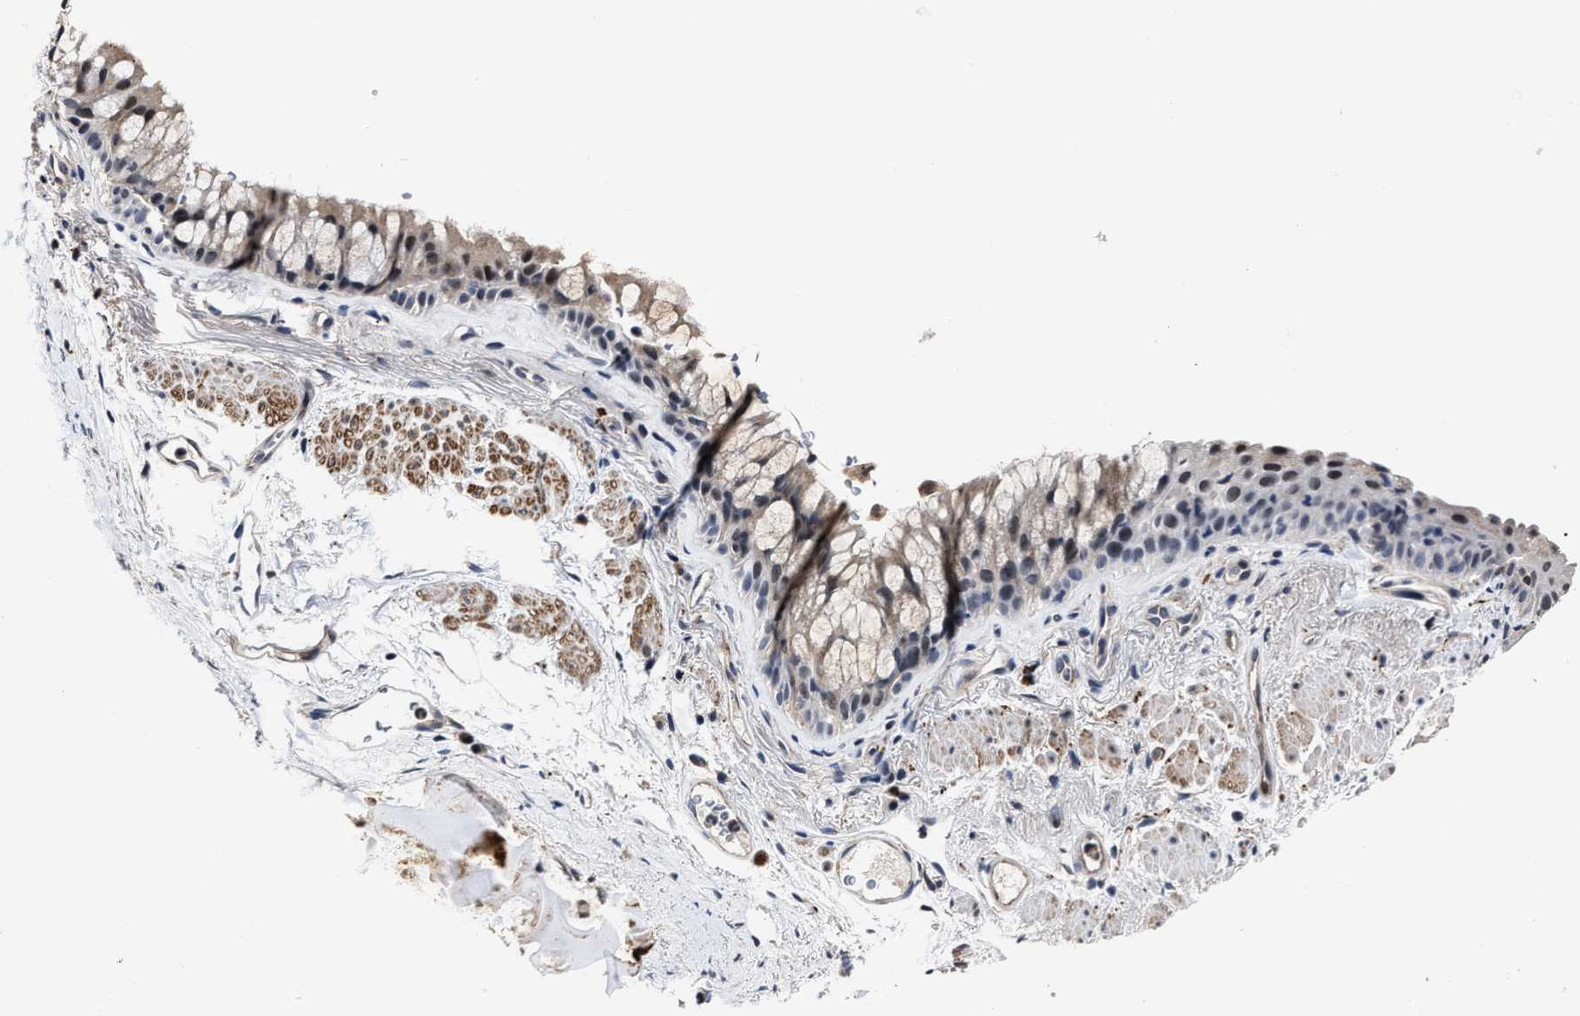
{"staining": {"intensity": "weak", "quantity": "25%-75%", "location": "cytoplasmic/membranous"}, "tissue": "bronchus", "cell_type": "Respiratory epithelial cells", "image_type": "normal", "snomed": [{"axis": "morphology", "description": "Normal tissue, NOS"}, {"axis": "topography", "description": "Cartilage tissue"}, {"axis": "topography", "description": "Bronchus"}], "caption": "Weak cytoplasmic/membranous expression is identified in about 25%-75% of respiratory epithelial cells in benign bronchus. (IHC, brightfield microscopy, high magnification).", "gene": "RSBN1L", "patient": {"sex": "female", "age": 53}}